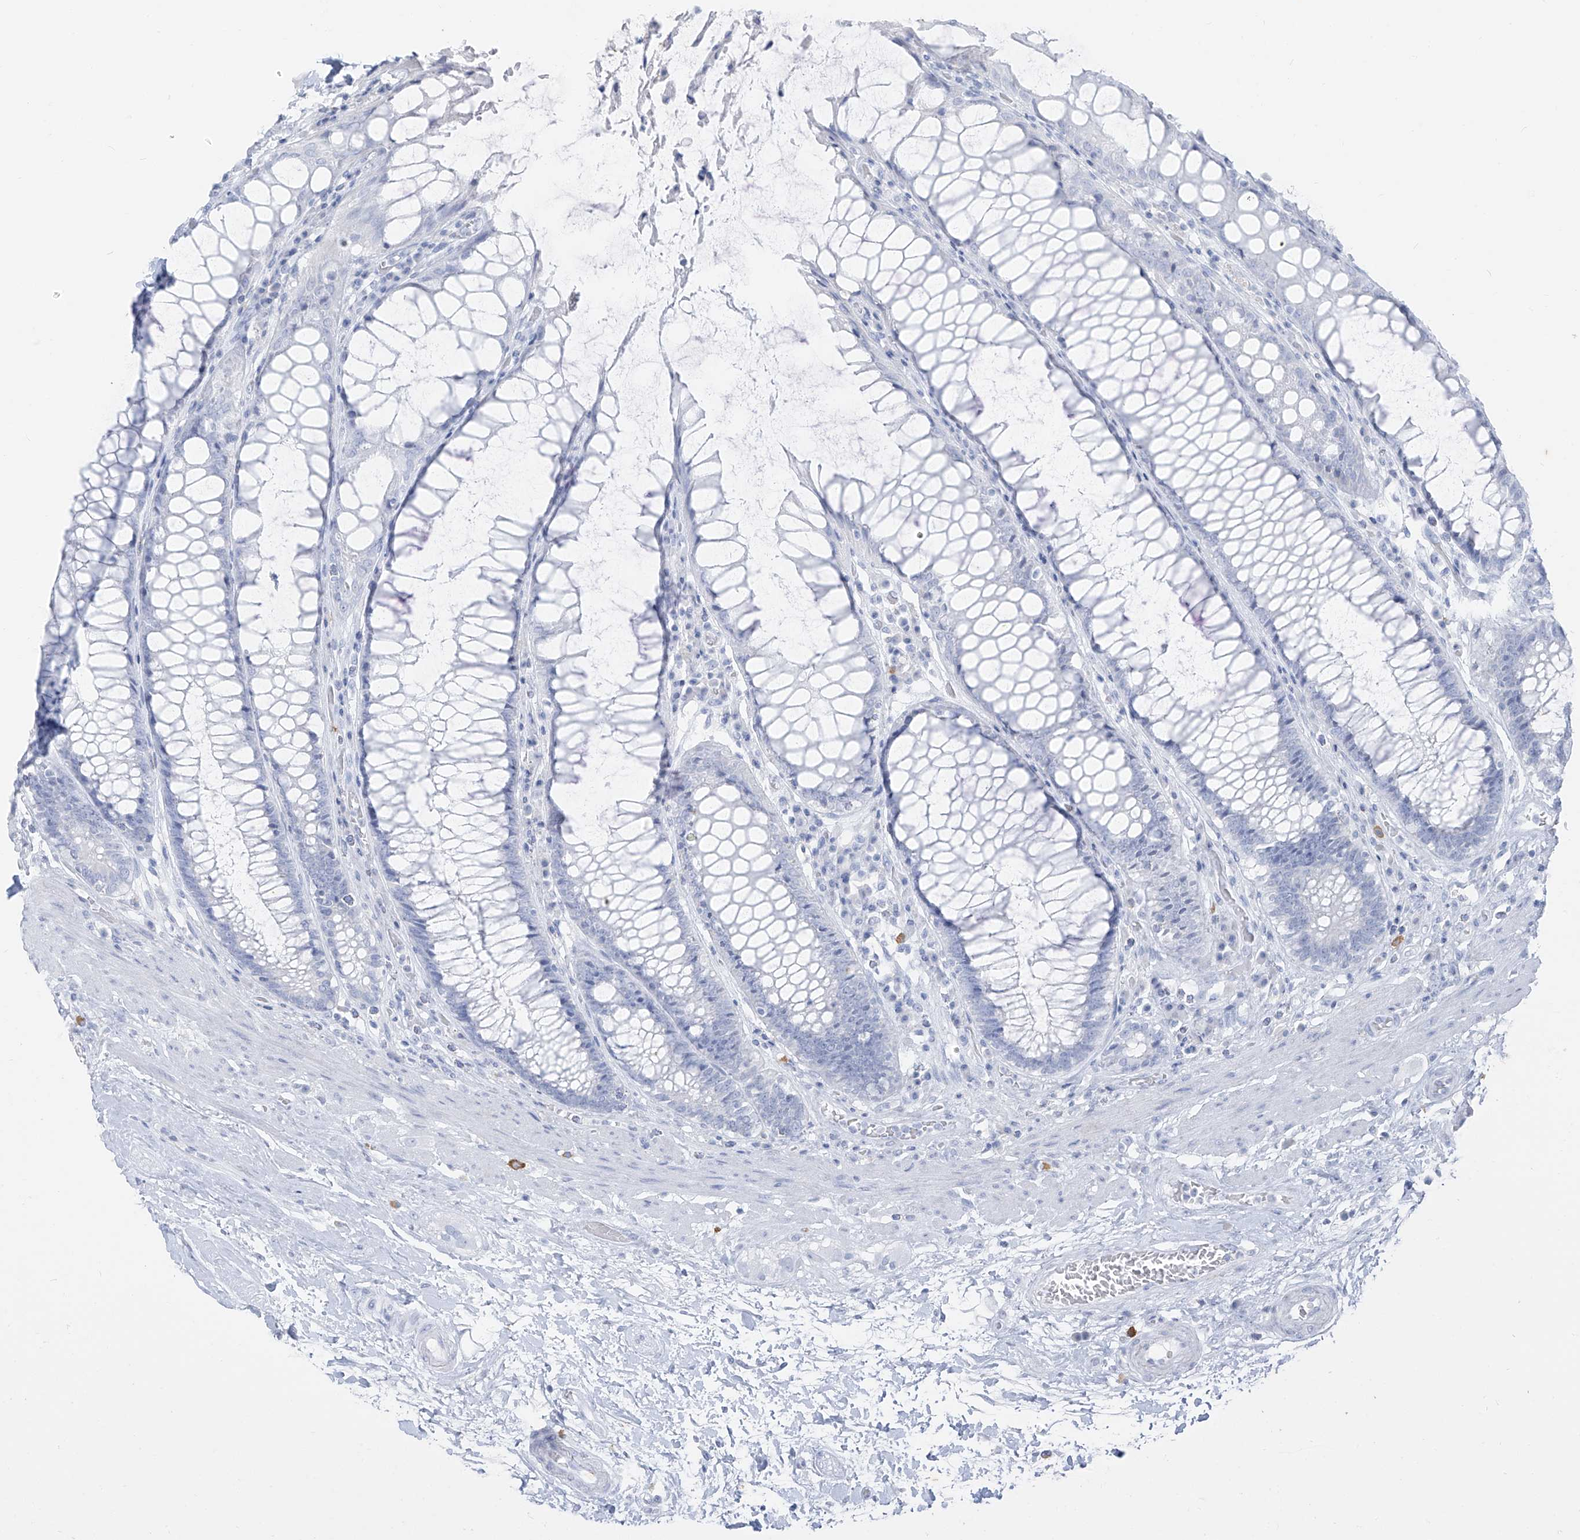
{"staining": {"intensity": "negative", "quantity": "none", "location": "none"}, "tissue": "rectum", "cell_type": "Glandular cells", "image_type": "normal", "snomed": [{"axis": "morphology", "description": "Normal tissue, NOS"}, {"axis": "topography", "description": "Rectum"}], "caption": "DAB (3,3'-diaminobenzidine) immunohistochemical staining of unremarkable human rectum reveals no significant positivity in glandular cells.", "gene": "CX3CR1", "patient": {"sex": "male", "age": 64}}